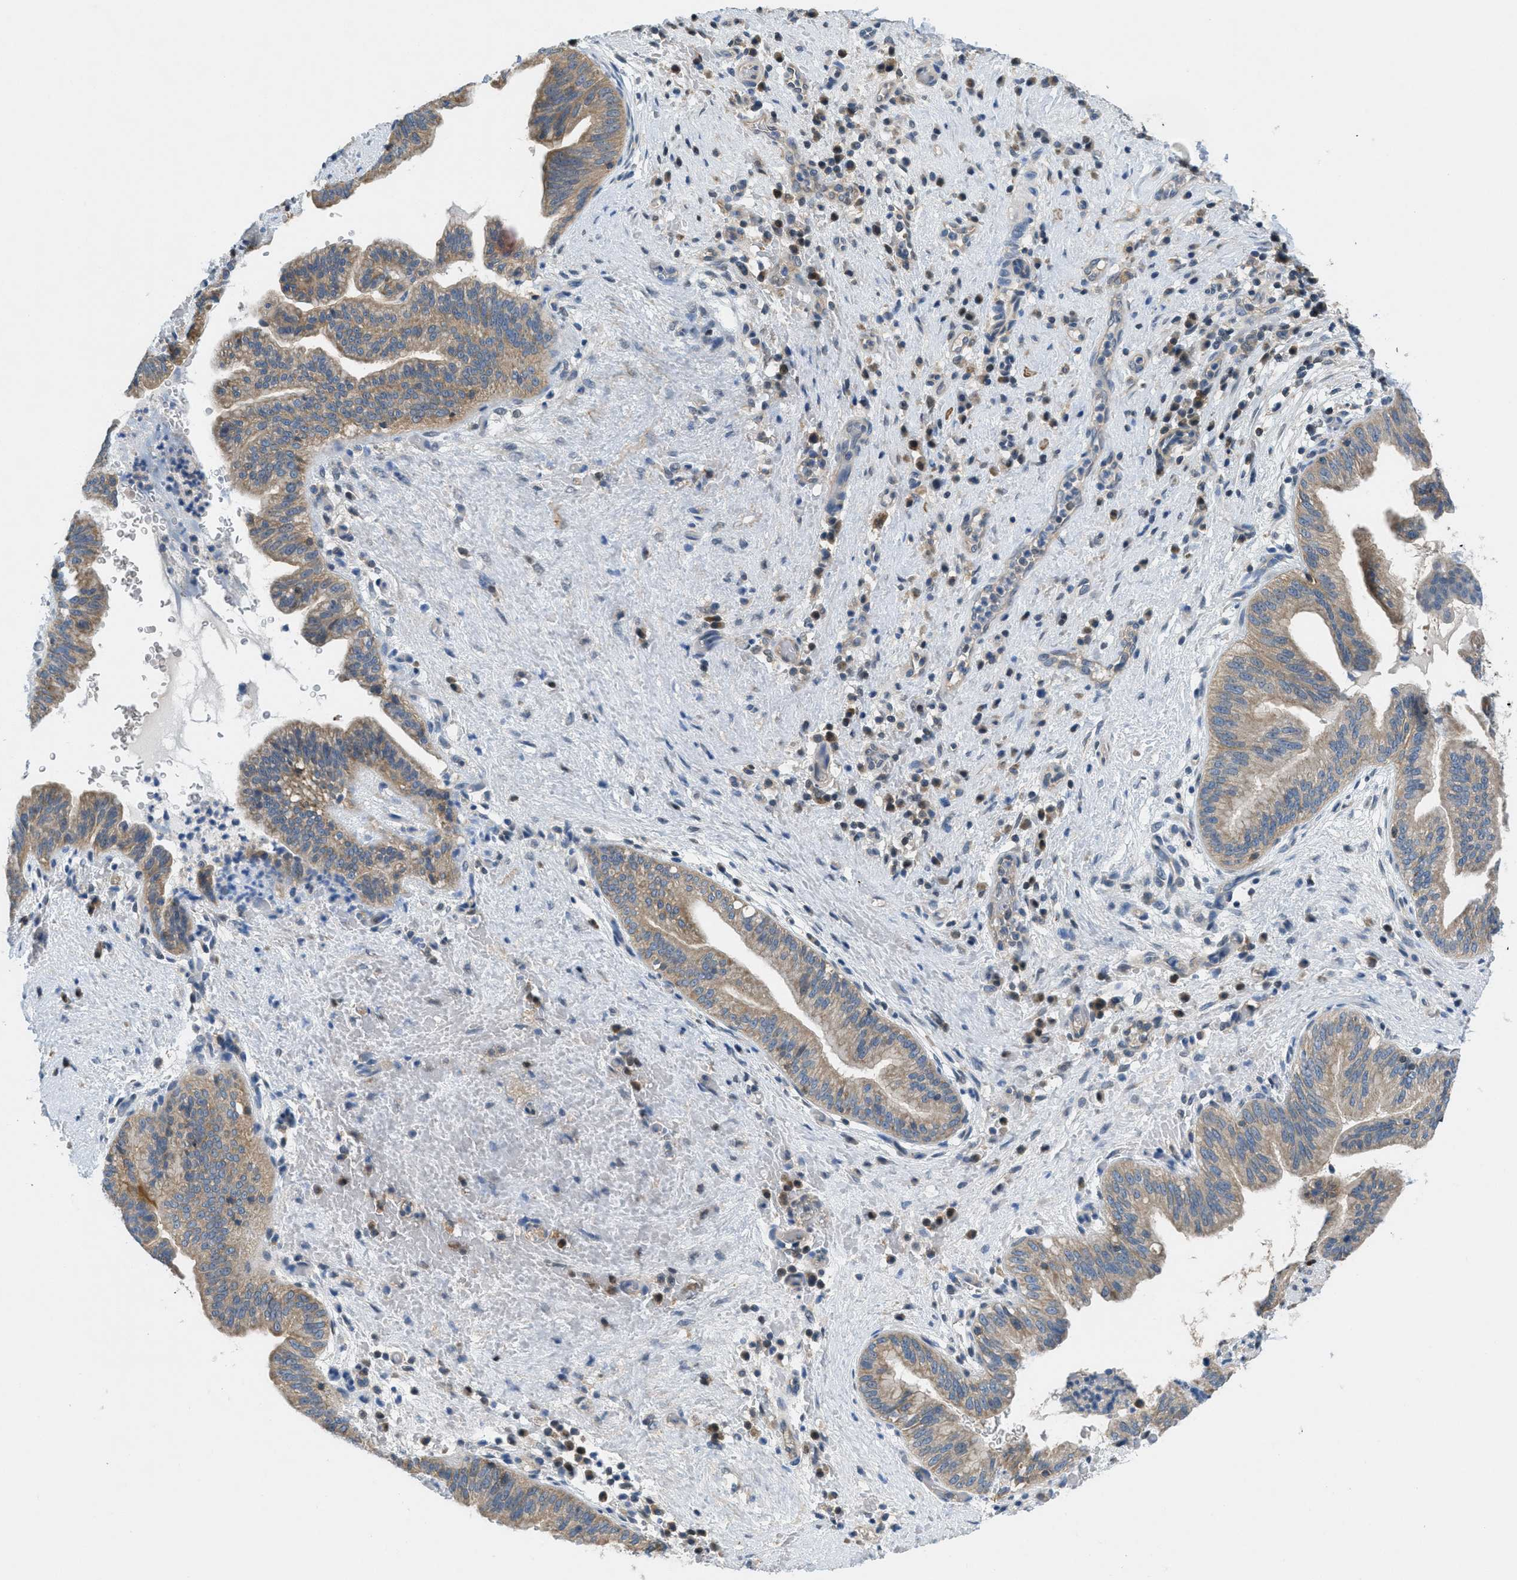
{"staining": {"intensity": "moderate", "quantity": ">75%", "location": "cytoplasmic/membranous"}, "tissue": "liver cancer", "cell_type": "Tumor cells", "image_type": "cancer", "snomed": [{"axis": "morphology", "description": "Cholangiocarcinoma"}, {"axis": "topography", "description": "Liver"}], "caption": "Liver cholangiocarcinoma stained for a protein reveals moderate cytoplasmic/membranous positivity in tumor cells.", "gene": "PIP5K1C", "patient": {"sex": "female", "age": 38}}